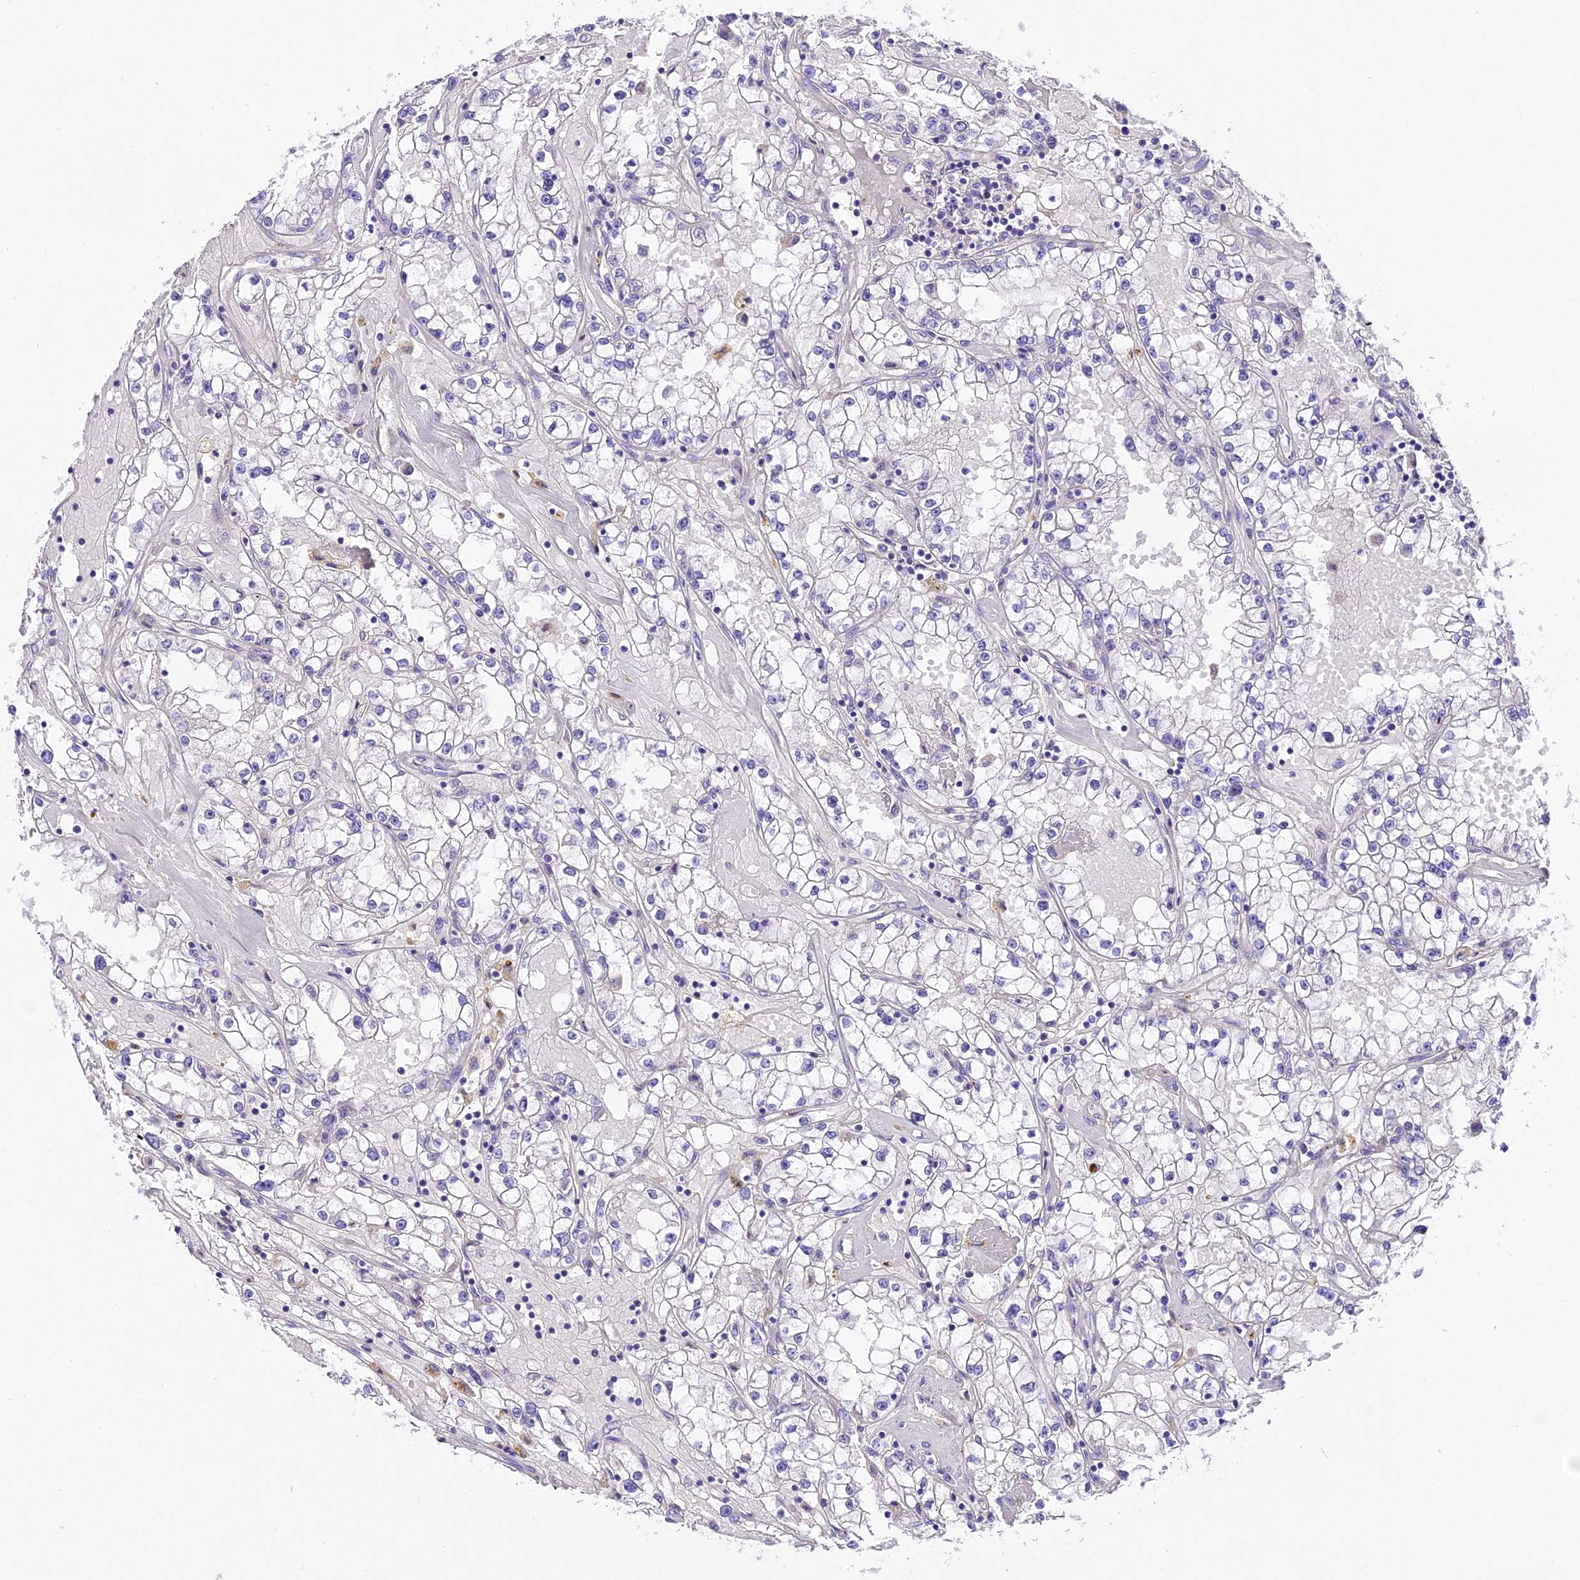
{"staining": {"intensity": "negative", "quantity": "none", "location": "none"}, "tissue": "renal cancer", "cell_type": "Tumor cells", "image_type": "cancer", "snomed": [{"axis": "morphology", "description": "Adenocarcinoma, NOS"}, {"axis": "topography", "description": "Kidney"}], "caption": "The photomicrograph demonstrates no staining of tumor cells in renal cancer. (Immunohistochemistry, brightfield microscopy, high magnification).", "gene": "PEMT", "patient": {"sex": "male", "age": 56}}